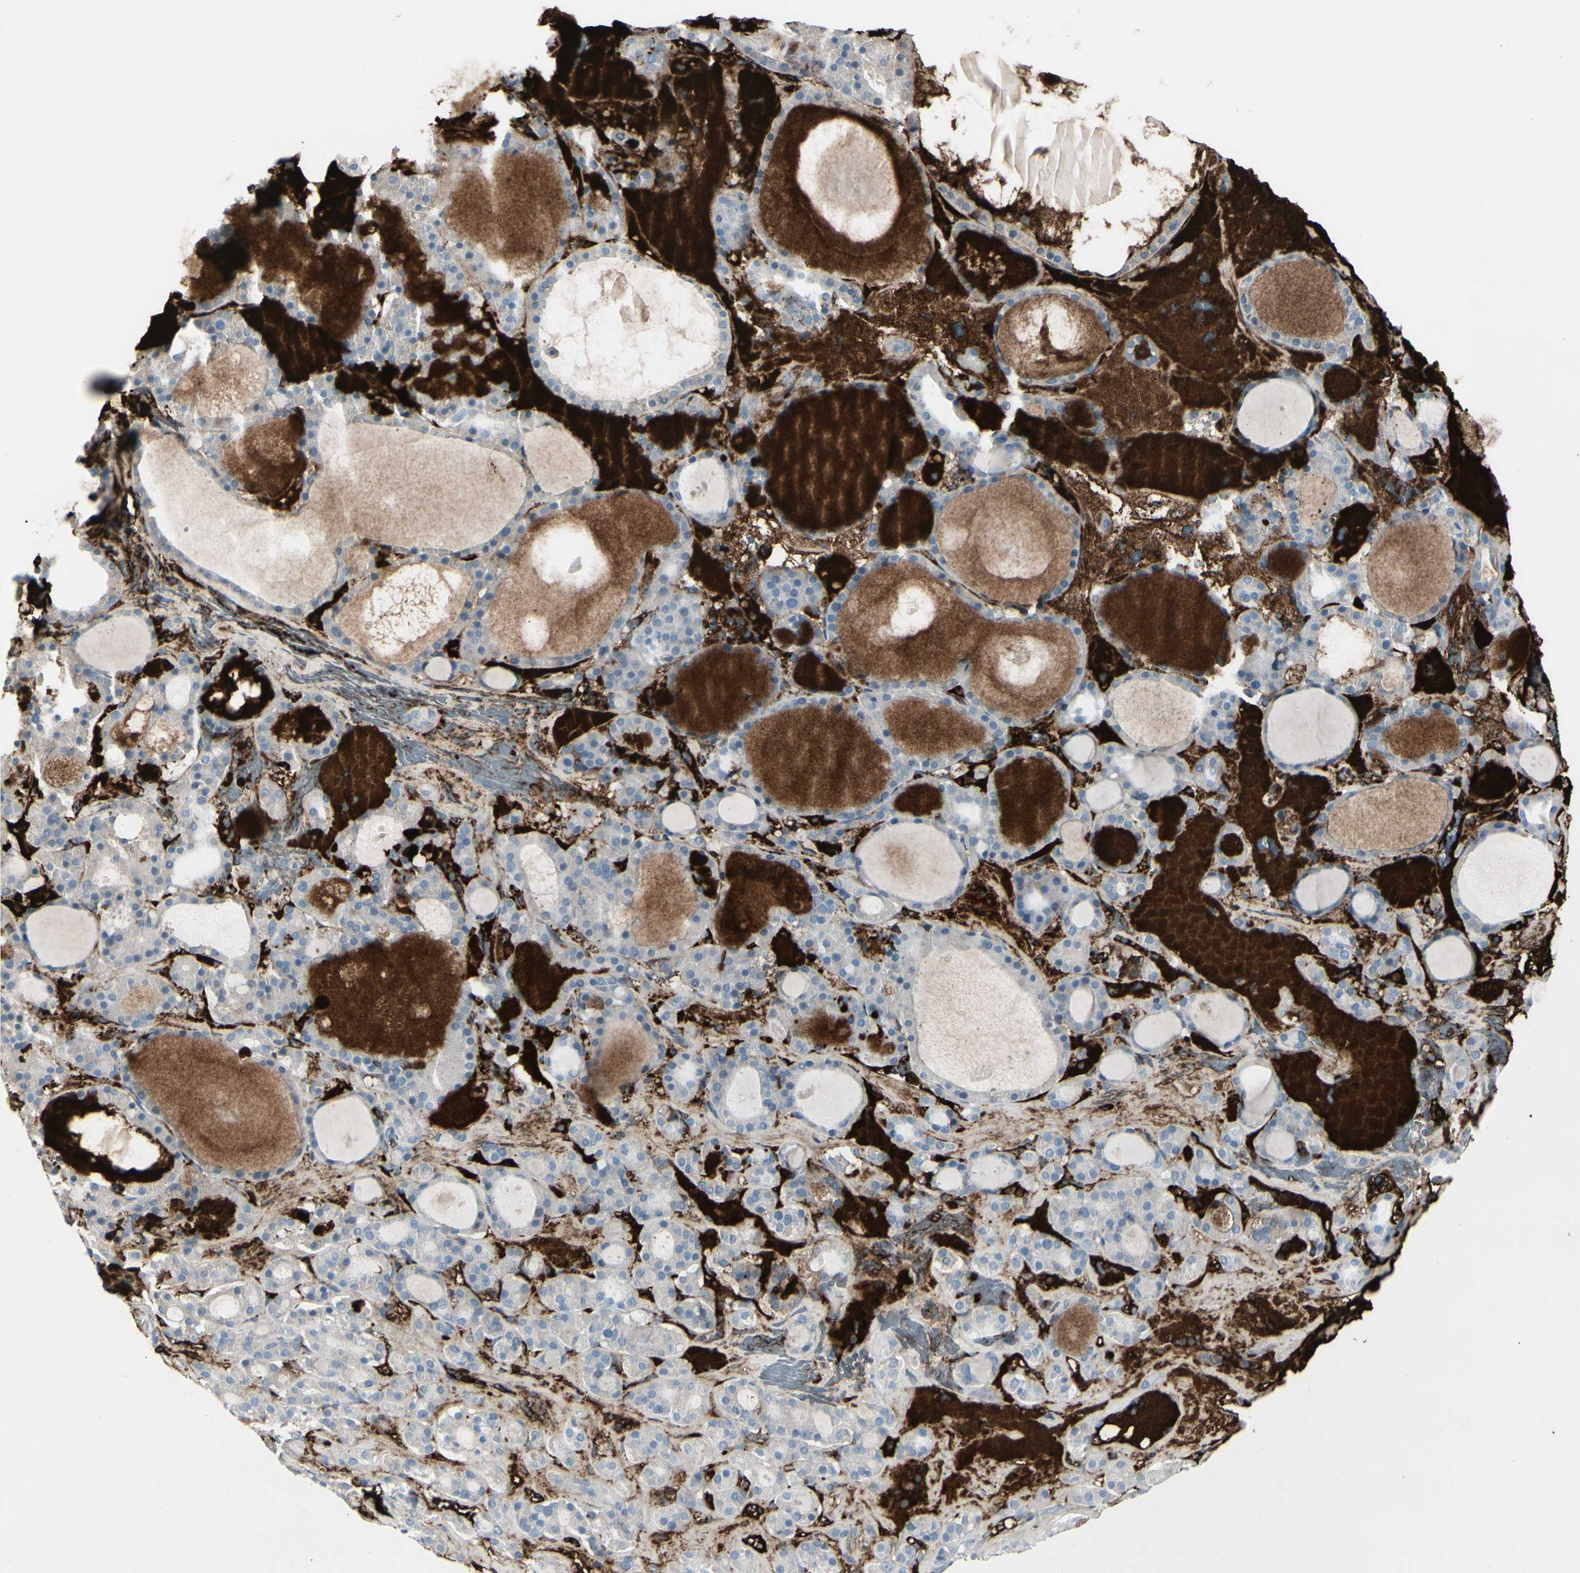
{"staining": {"intensity": "negative", "quantity": "none", "location": "none"}, "tissue": "thyroid gland", "cell_type": "Glandular cells", "image_type": "normal", "snomed": [{"axis": "morphology", "description": "Normal tissue, NOS"}, {"axis": "morphology", "description": "Carcinoma, NOS"}, {"axis": "topography", "description": "Thyroid gland"}], "caption": "This image is of benign thyroid gland stained with IHC to label a protein in brown with the nuclei are counter-stained blue. There is no expression in glandular cells.", "gene": "IGHG1", "patient": {"sex": "female", "age": 86}}